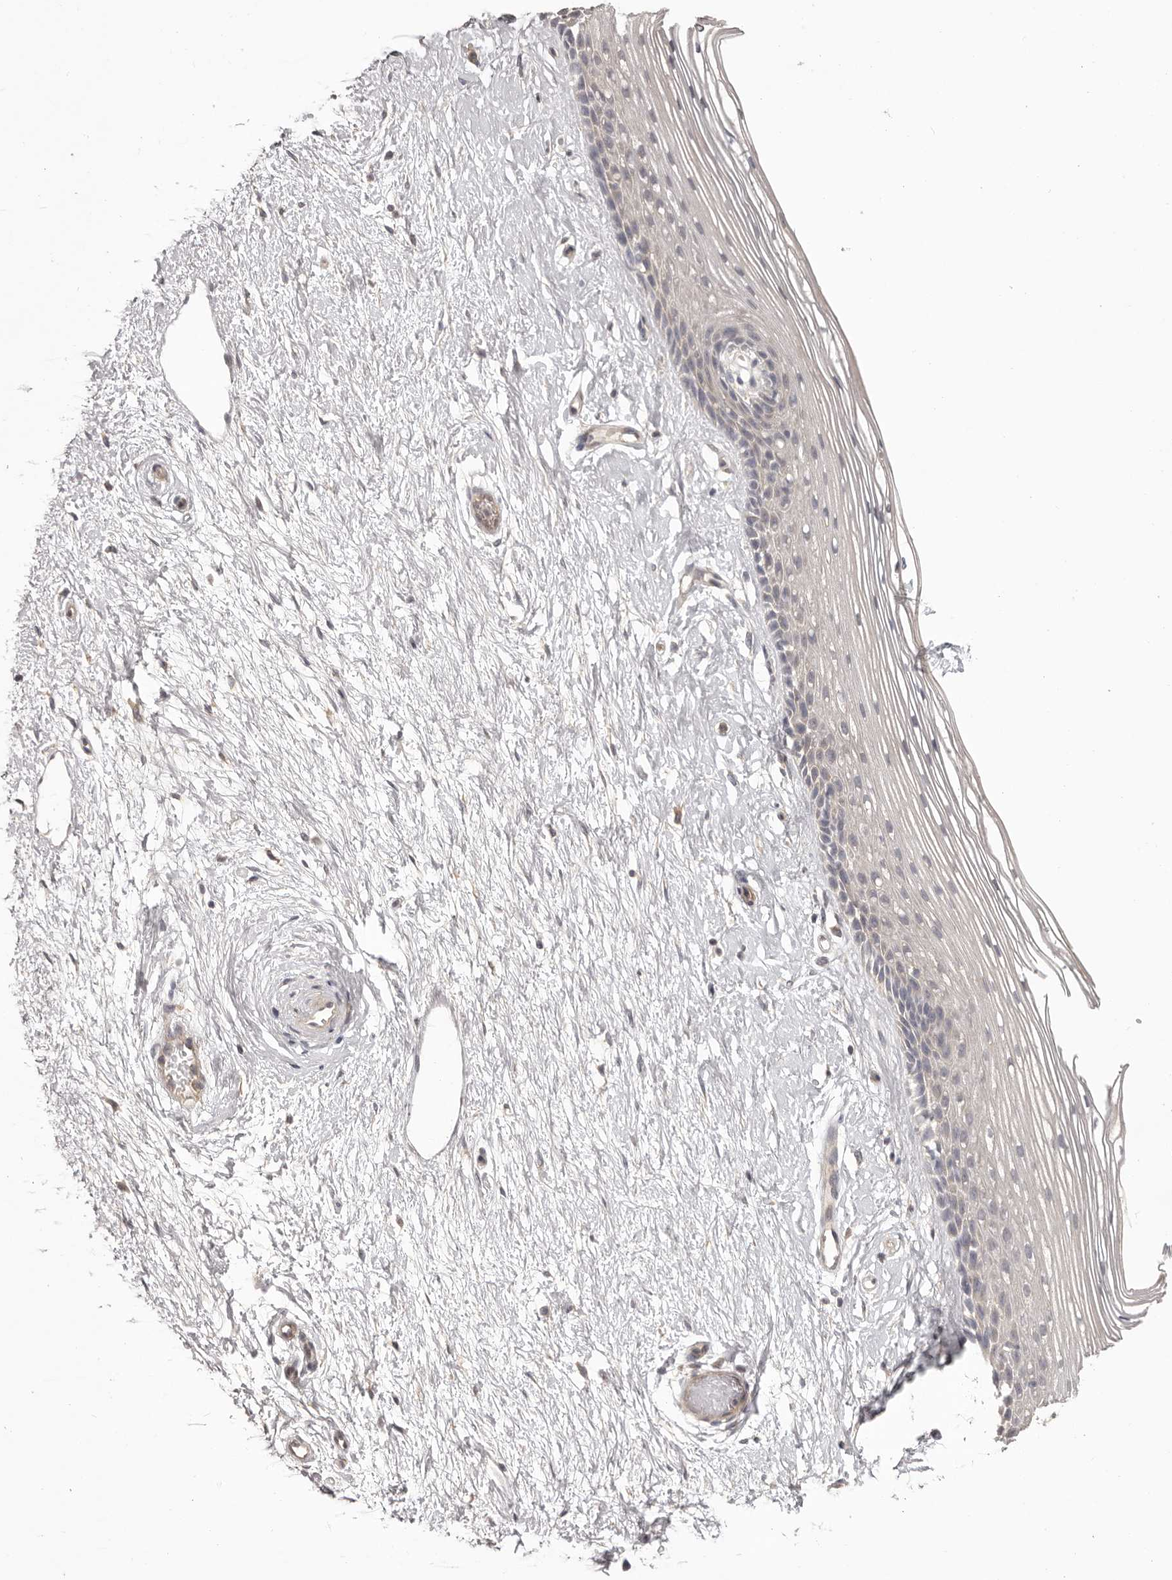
{"staining": {"intensity": "negative", "quantity": "none", "location": "none"}, "tissue": "vagina", "cell_type": "Squamous epithelial cells", "image_type": "normal", "snomed": [{"axis": "morphology", "description": "Normal tissue, NOS"}, {"axis": "topography", "description": "Vagina"}], "caption": "This is a photomicrograph of IHC staining of benign vagina, which shows no expression in squamous epithelial cells.", "gene": "HRH1", "patient": {"sex": "female", "age": 46}}